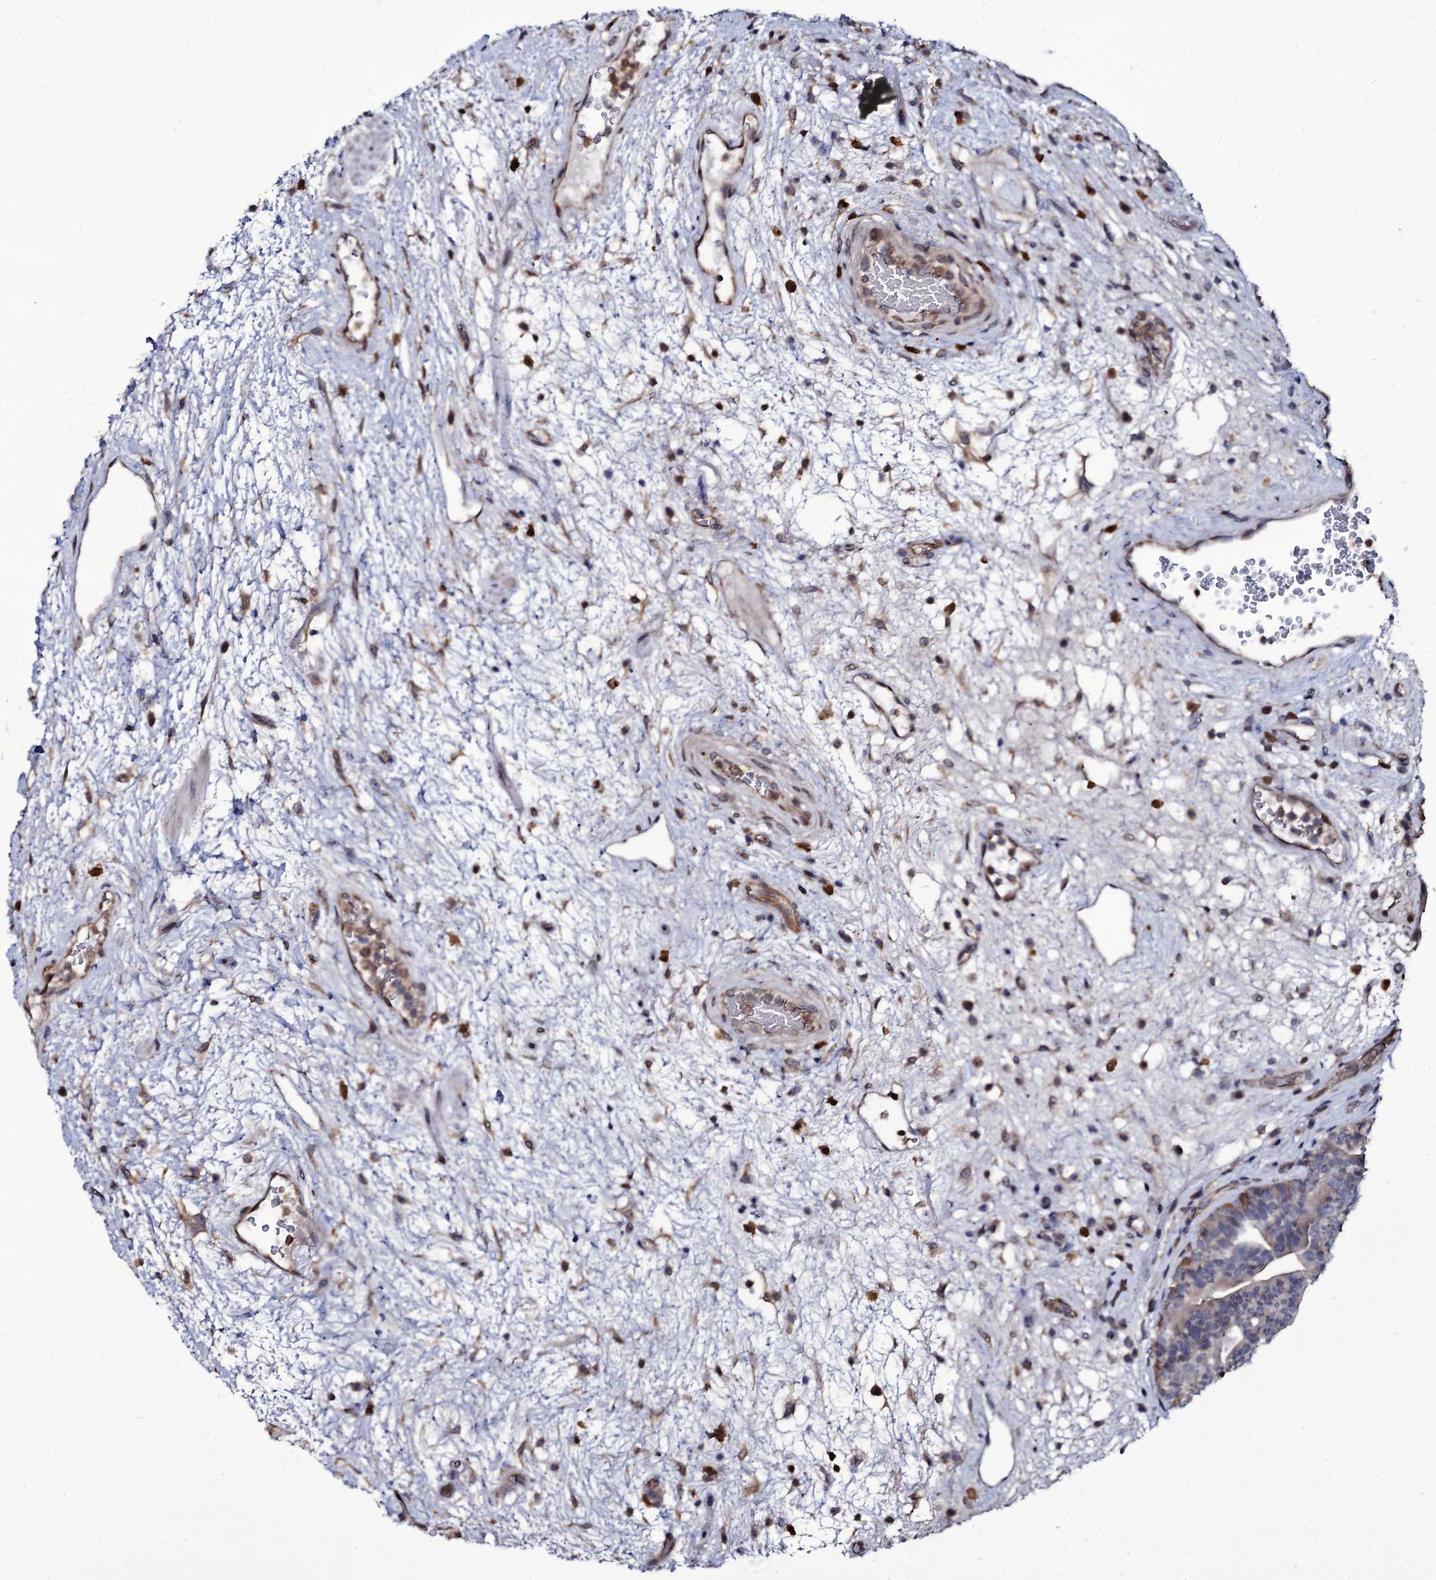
{"staining": {"intensity": "weak", "quantity": "<25%", "location": "cytoplasmic/membranous"}, "tissue": "urinary bladder", "cell_type": "Urothelial cells", "image_type": "normal", "snomed": [{"axis": "morphology", "description": "Normal tissue, NOS"}, {"axis": "topography", "description": "Urinary bladder"}], "caption": "A high-resolution image shows immunohistochemistry staining of unremarkable urinary bladder, which demonstrates no significant expression in urothelial cells.", "gene": "TTC23", "patient": {"sex": "male", "age": 71}}